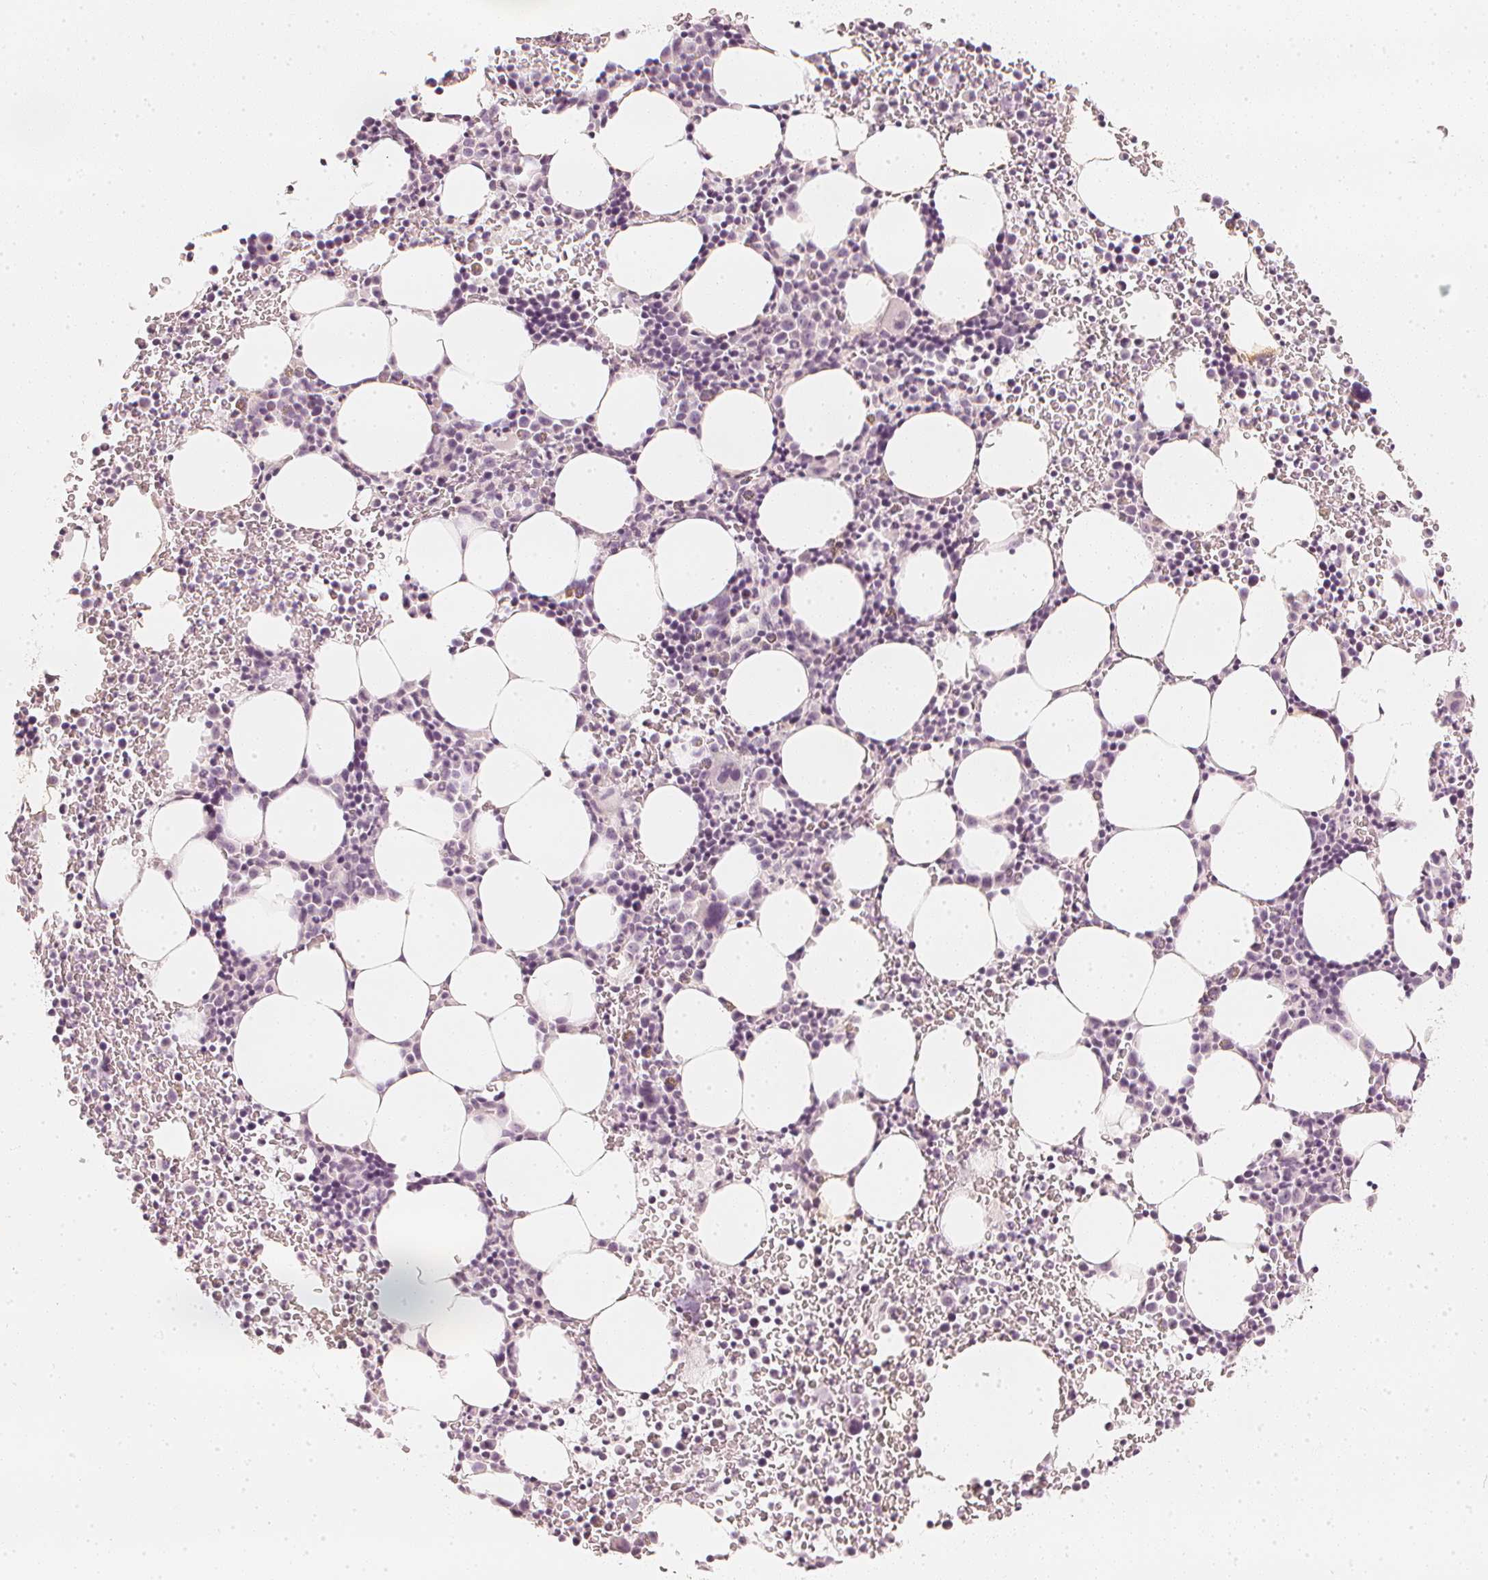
{"staining": {"intensity": "negative", "quantity": "none", "location": "none"}, "tissue": "bone marrow", "cell_type": "Hematopoietic cells", "image_type": "normal", "snomed": [{"axis": "morphology", "description": "Normal tissue, NOS"}, {"axis": "topography", "description": "Bone marrow"}], "caption": "High magnification brightfield microscopy of benign bone marrow stained with DAB (brown) and counterstained with hematoxylin (blue): hematopoietic cells show no significant positivity. (Immunohistochemistry, brightfield microscopy, high magnification).", "gene": "CALB1", "patient": {"sex": "male", "age": 58}}